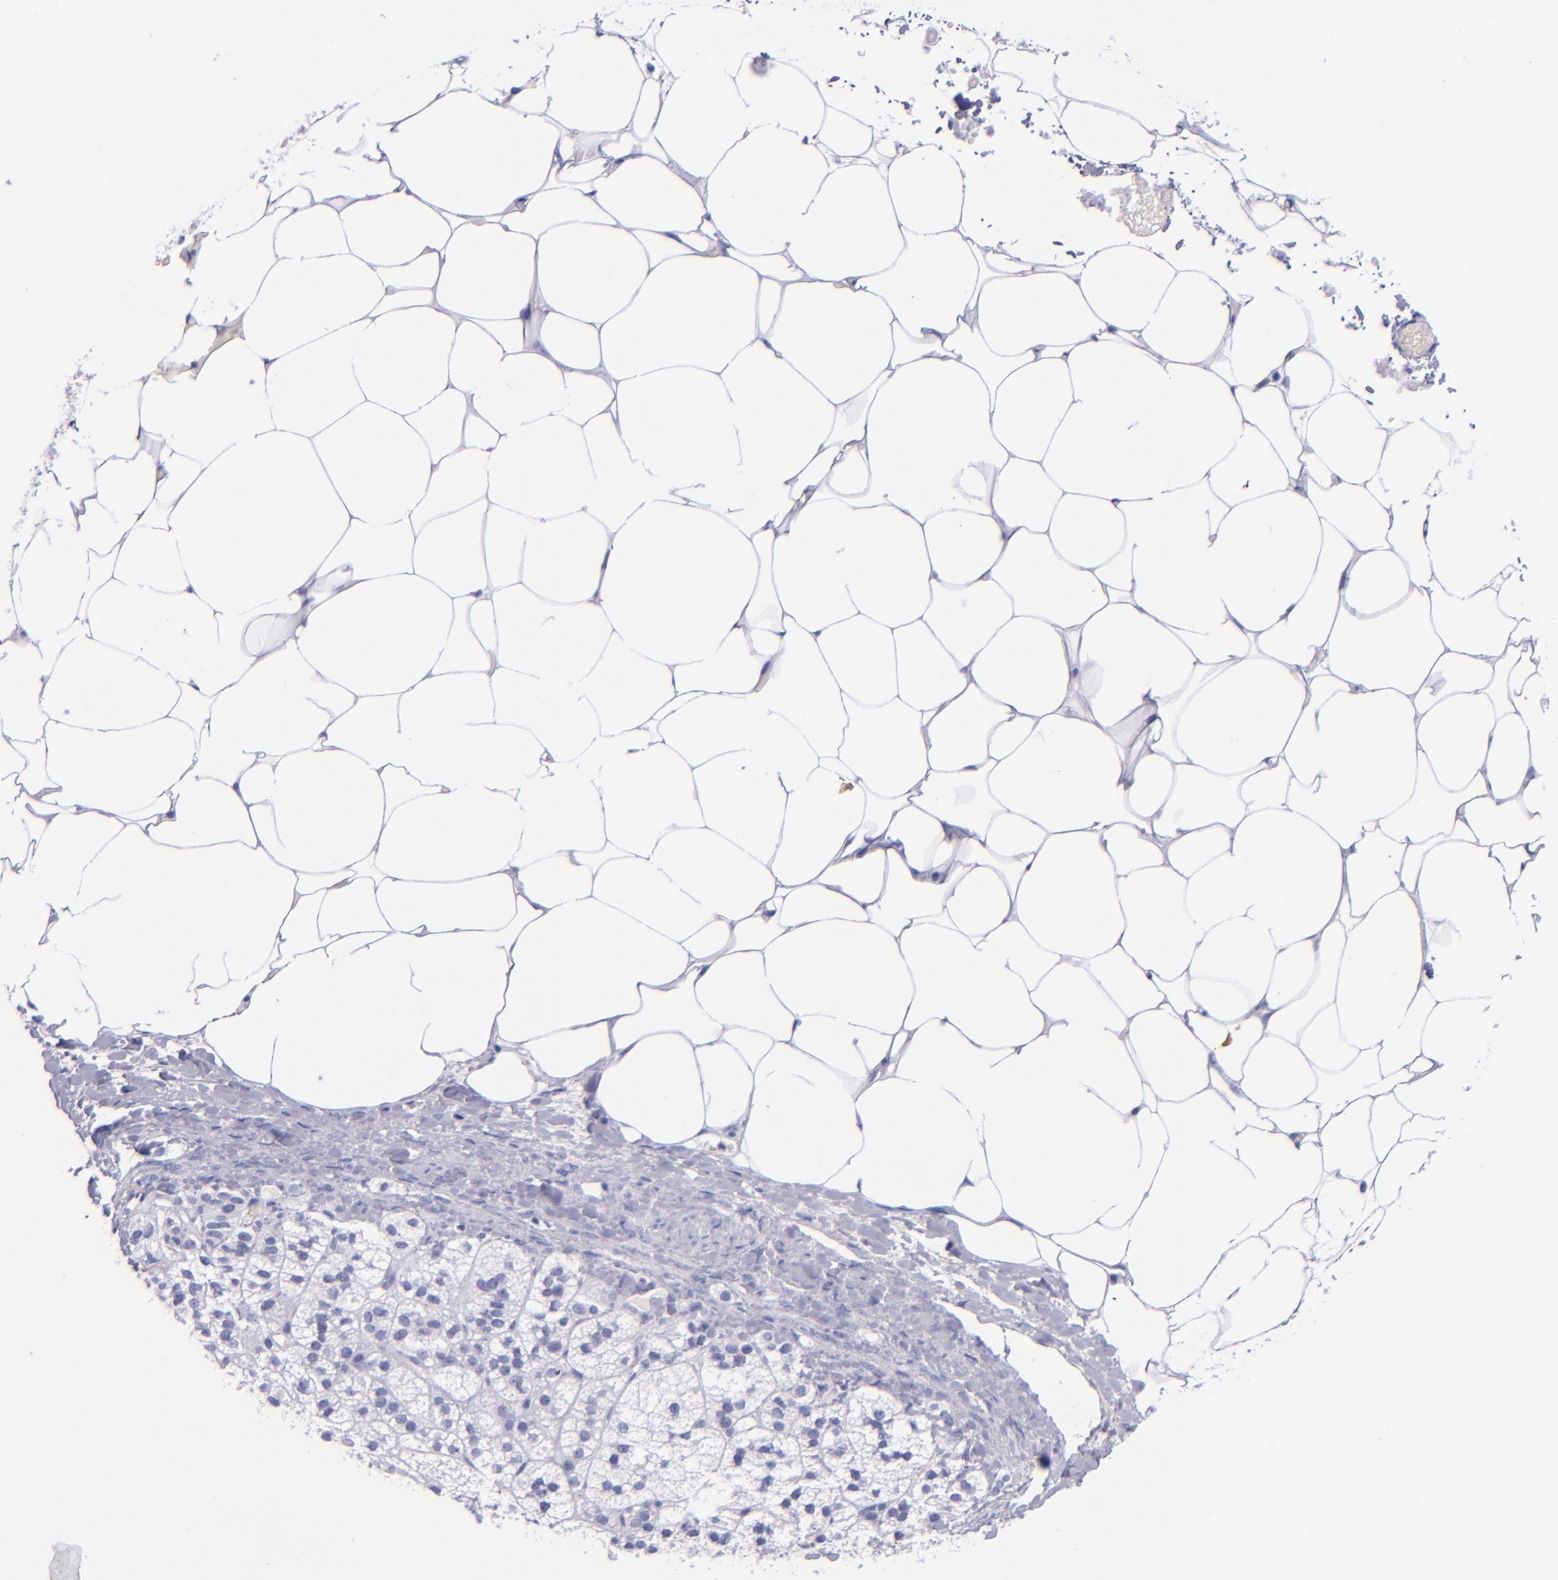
{"staining": {"intensity": "weak", "quantity": "<25%", "location": "cytoplasmic/membranous"}, "tissue": "adrenal gland", "cell_type": "Glandular cells", "image_type": "normal", "snomed": [{"axis": "morphology", "description": "Normal tissue, NOS"}, {"axis": "topography", "description": "Adrenal gland"}], "caption": "DAB immunohistochemical staining of benign human adrenal gland shows no significant staining in glandular cells. Nuclei are stained in blue.", "gene": "CD37", "patient": {"sex": "male", "age": 35}}